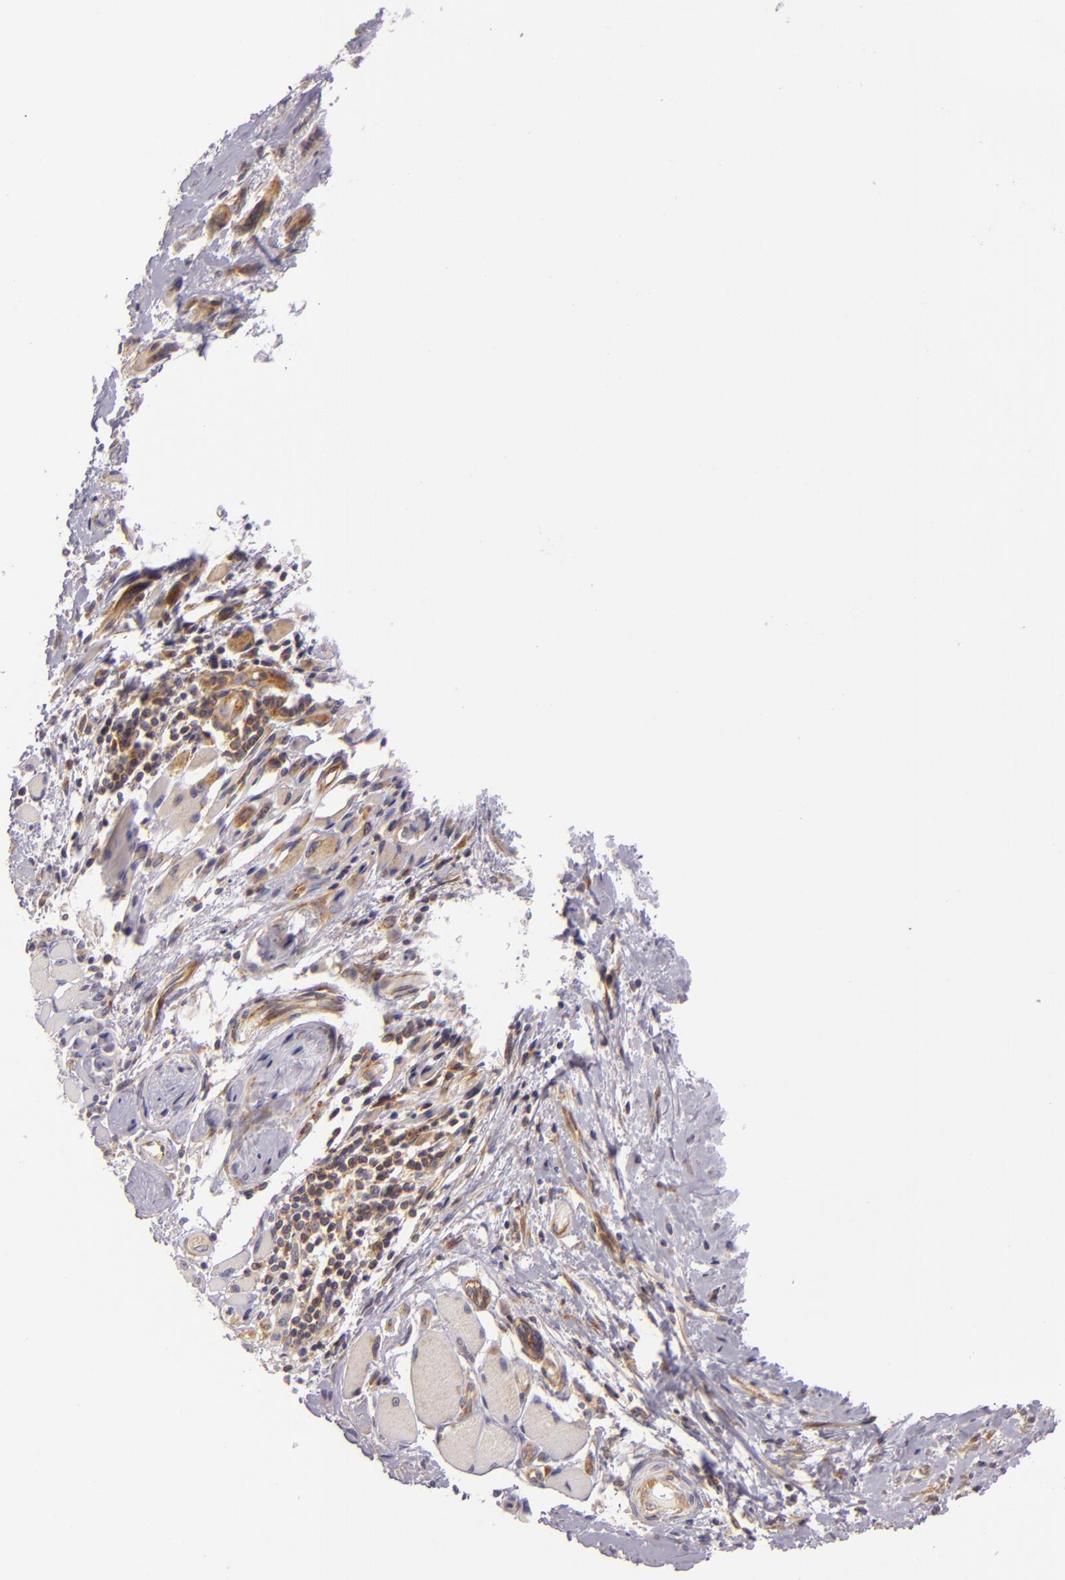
{"staining": {"intensity": "weak", "quantity": "25%-75%", "location": "cytoplasmic/membranous"}, "tissue": "melanoma", "cell_type": "Tumor cells", "image_type": "cancer", "snomed": [{"axis": "morphology", "description": "Malignant melanoma, NOS"}, {"axis": "topography", "description": "Skin"}], "caption": "Protein analysis of melanoma tissue exhibits weak cytoplasmic/membranous positivity in about 25%-75% of tumor cells.", "gene": "UPF3B", "patient": {"sex": "male", "age": 91}}